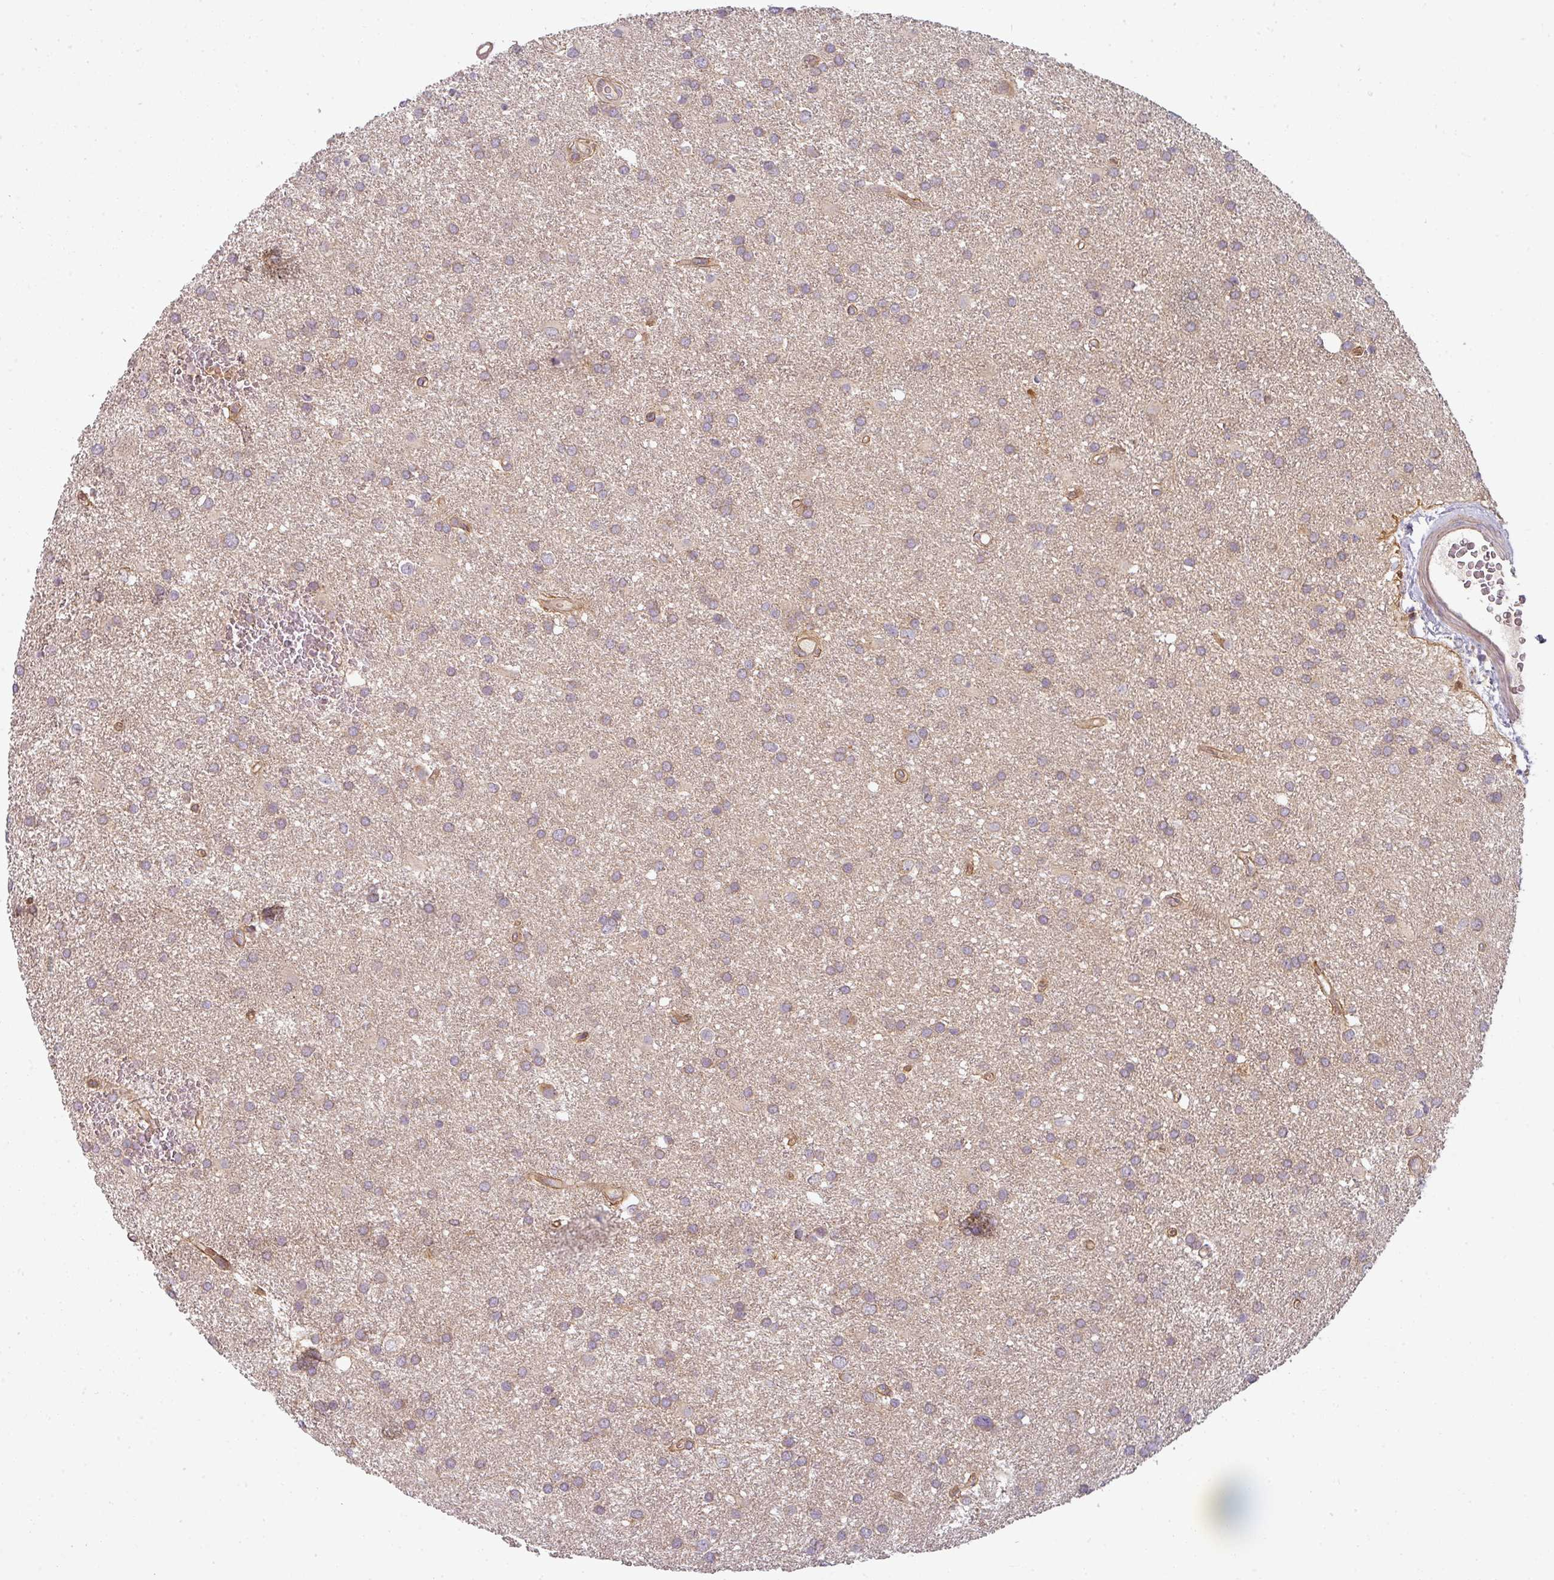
{"staining": {"intensity": "weak", "quantity": "<25%", "location": "cytoplasmic/membranous"}, "tissue": "glioma", "cell_type": "Tumor cells", "image_type": "cancer", "snomed": [{"axis": "morphology", "description": "Glioma, malignant, Low grade"}, {"axis": "topography", "description": "Brain"}], "caption": "This image is of glioma stained with IHC to label a protein in brown with the nuclei are counter-stained blue. There is no staining in tumor cells.", "gene": "CNOT1", "patient": {"sex": "female", "age": 32}}